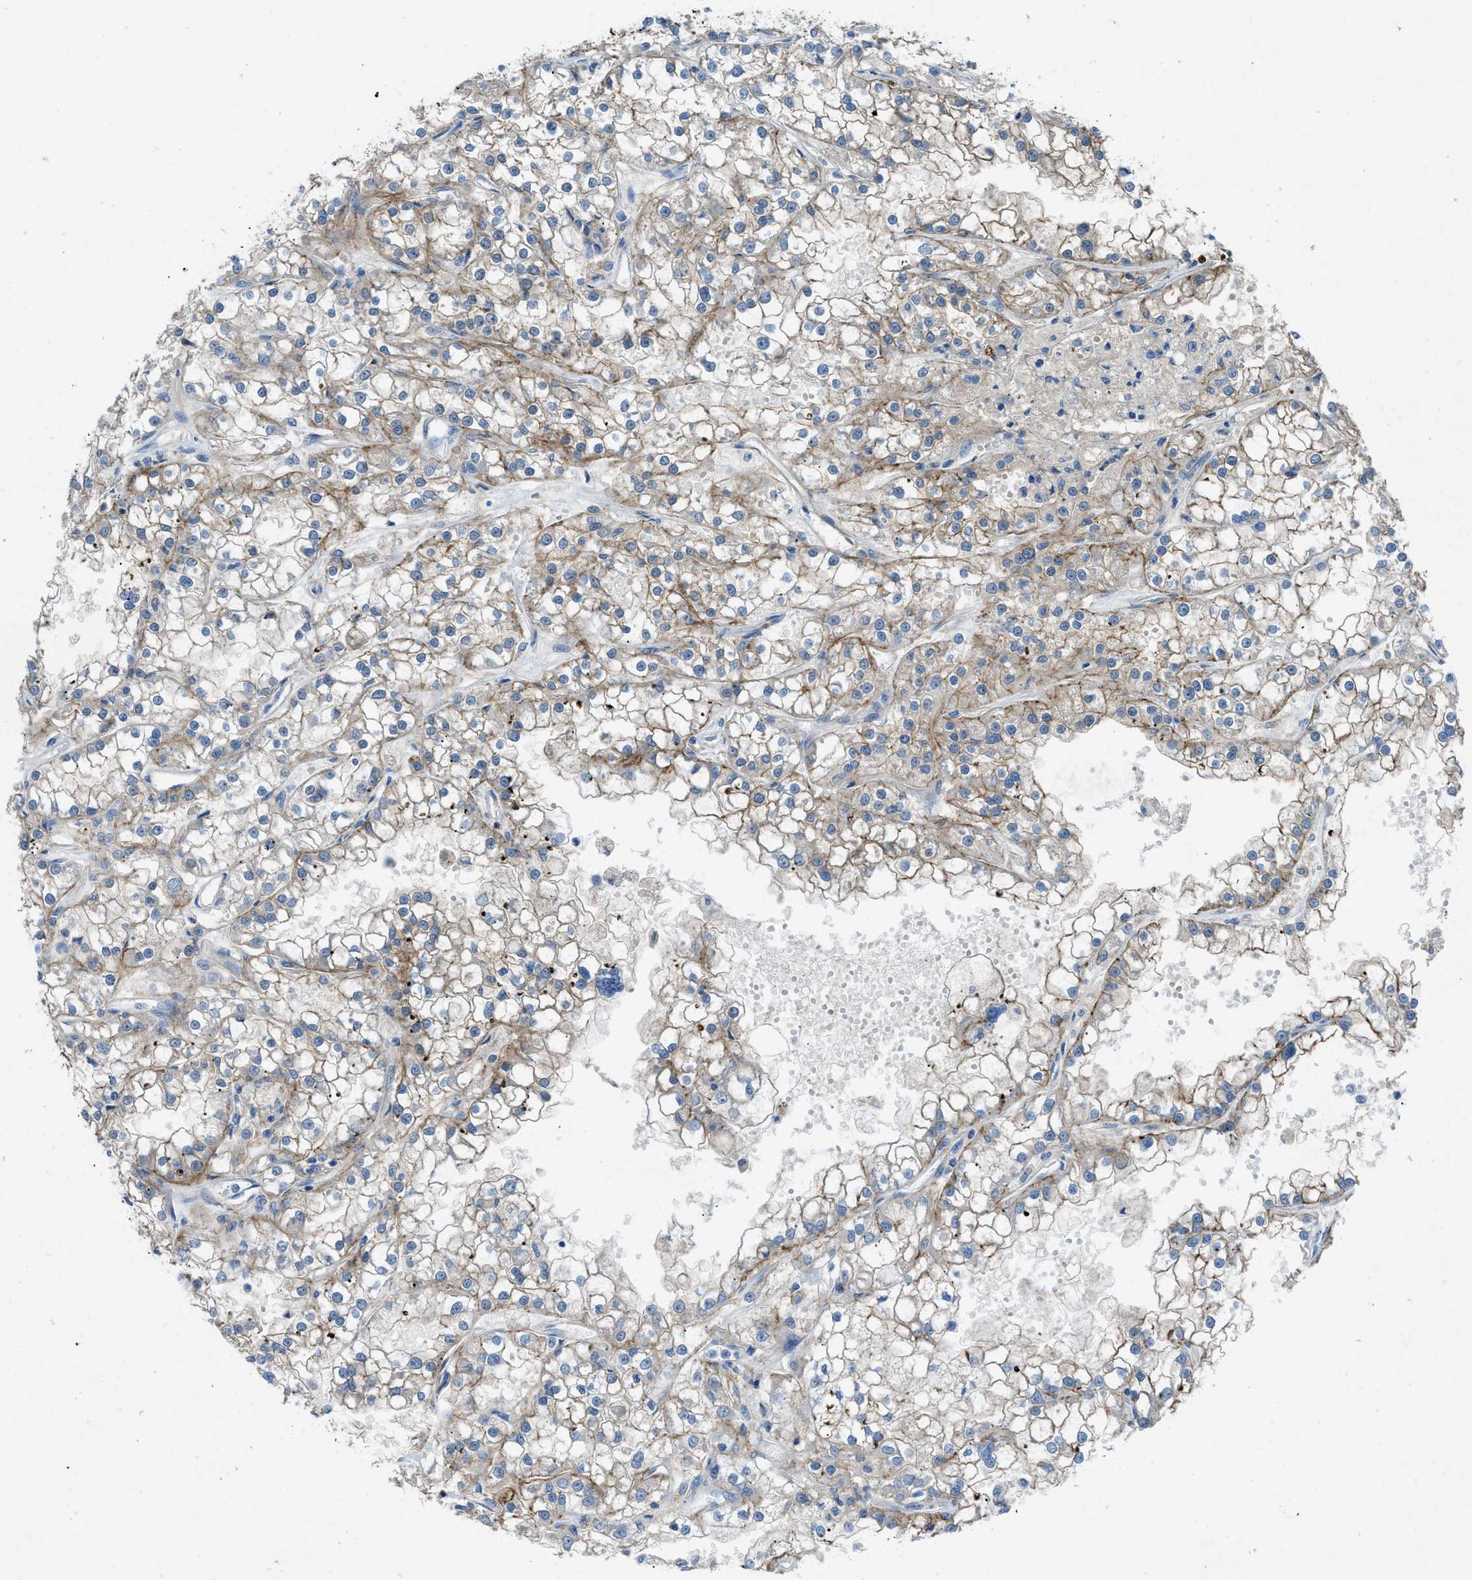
{"staining": {"intensity": "weak", "quantity": "25%-75%", "location": "cytoplasmic/membranous"}, "tissue": "renal cancer", "cell_type": "Tumor cells", "image_type": "cancer", "snomed": [{"axis": "morphology", "description": "Adenocarcinoma, NOS"}, {"axis": "topography", "description": "Kidney"}], "caption": "High-magnification brightfield microscopy of adenocarcinoma (renal) stained with DAB (3,3'-diaminobenzidine) (brown) and counterstained with hematoxylin (blue). tumor cells exhibit weak cytoplasmic/membranous expression is appreciated in about25%-75% of cells.", "gene": "PTGFRN", "patient": {"sex": "female", "age": 52}}